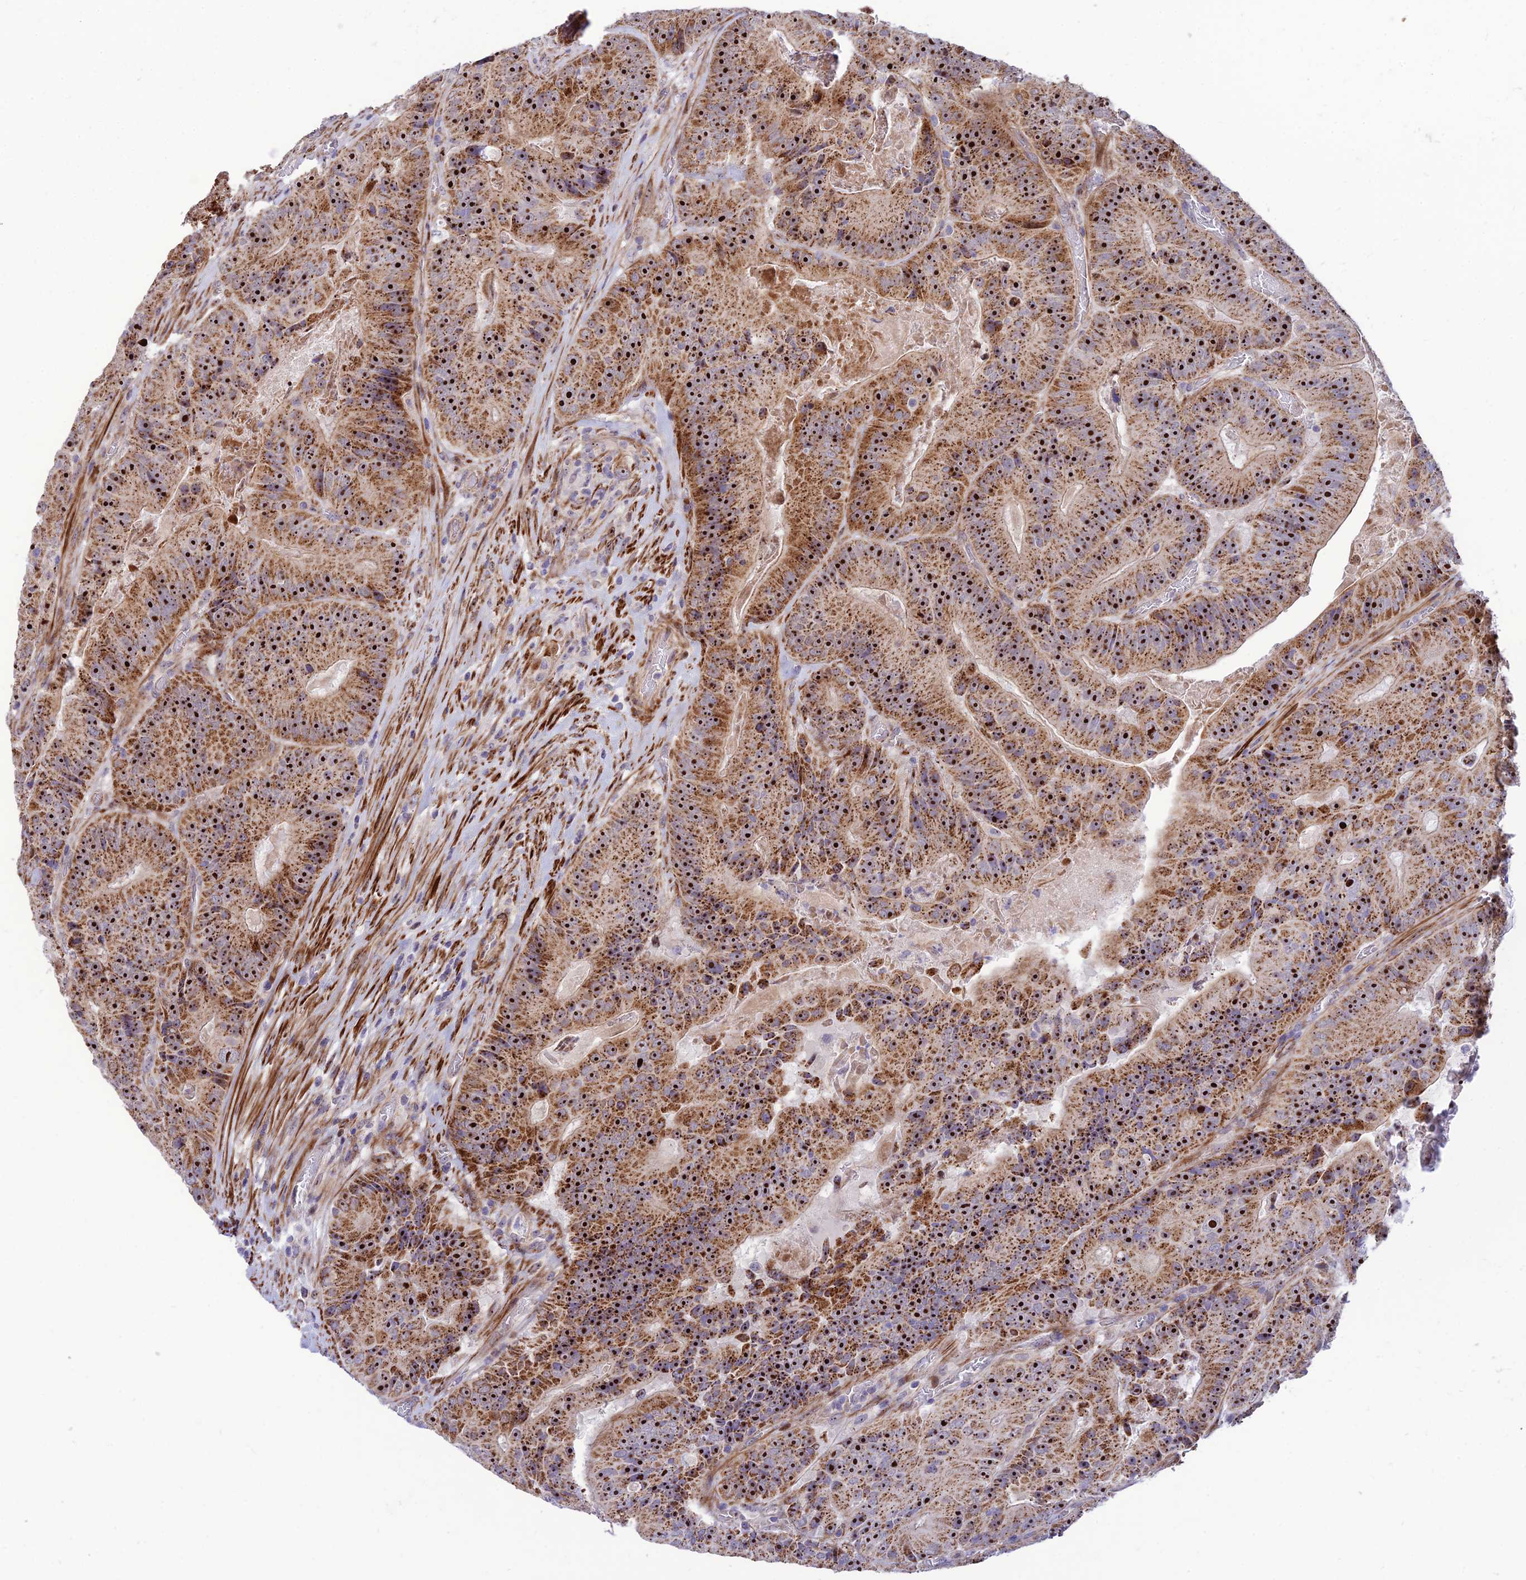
{"staining": {"intensity": "strong", "quantity": ">75%", "location": "cytoplasmic/membranous,nuclear"}, "tissue": "colorectal cancer", "cell_type": "Tumor cells", "image_type": "cancer", "snomed": [{"axis": "morphology", "description": "Adenocarcinoma, NOS"}, {"axis": "topography", "description": "Colon"}], "caption": "Brown immunohistochemical staining in human colorectal adenocarcinoma exhibits strong cytoplasmic/membranous and nuclear positivity in about >75% of tumor cells.", "gene": "KBTBD7", "patient": {"sex": "female", "age": 86}}